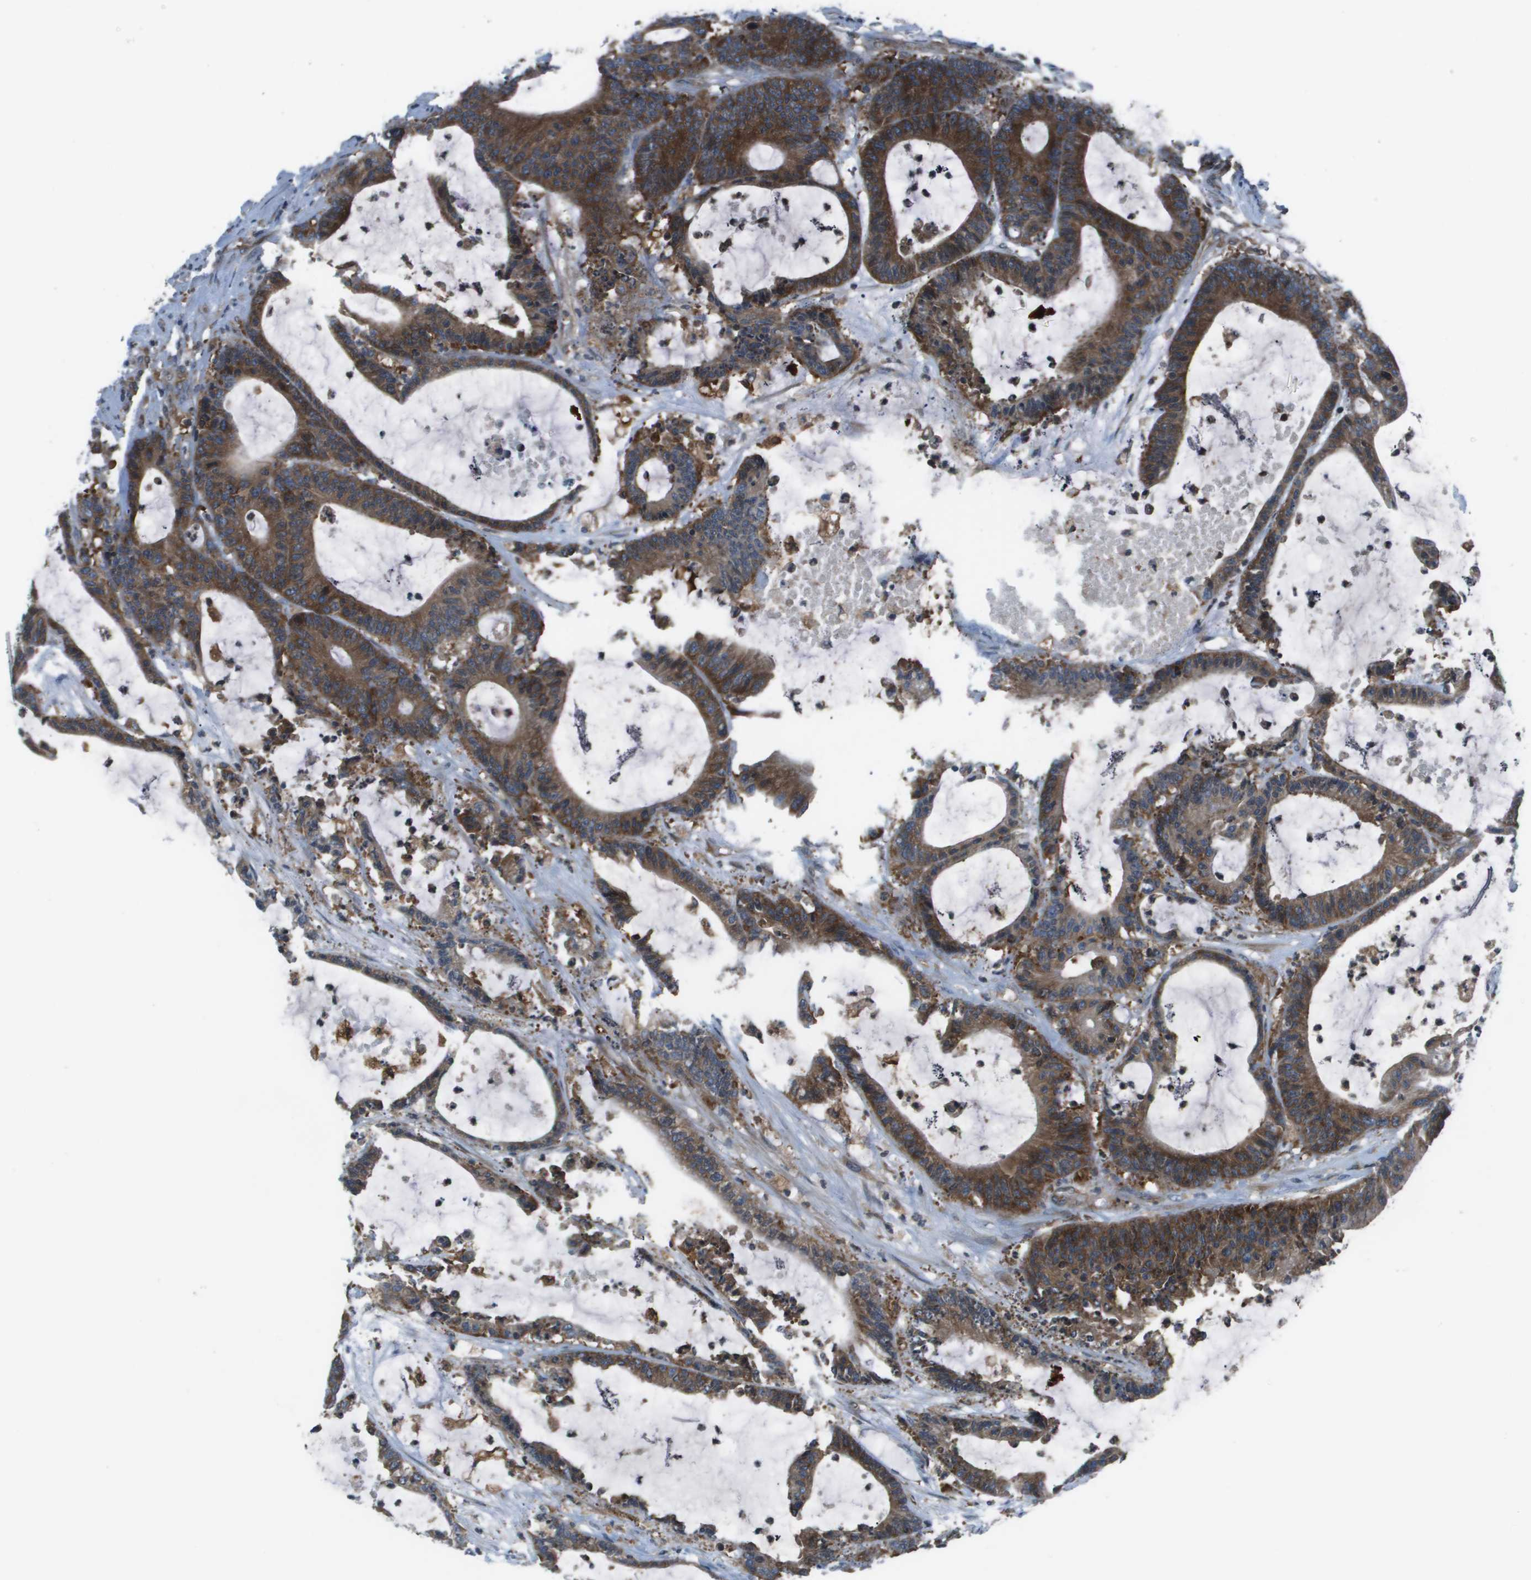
{"staining": {"intensity": "strong", "quantity": ">75%", "location": "cytoplasmic/membranous"}, "tissue": "colorectal cancer", "cell_type": "Tumor cells", "image_type": "cancer", "snomed": [{"axis": "morphology", "description": "Adenocarcinoma, NOS"}, {"axis": "topography", "description": "Colon"}], "caption": "Colorectal cancer was stained to show a protein in brown. There is high levels of strong cytoplasmic/membranous expression in approximately >75% of tumor cells.", "gene": "EIF3B", "patient": {"sex": "female", "age": 84}}